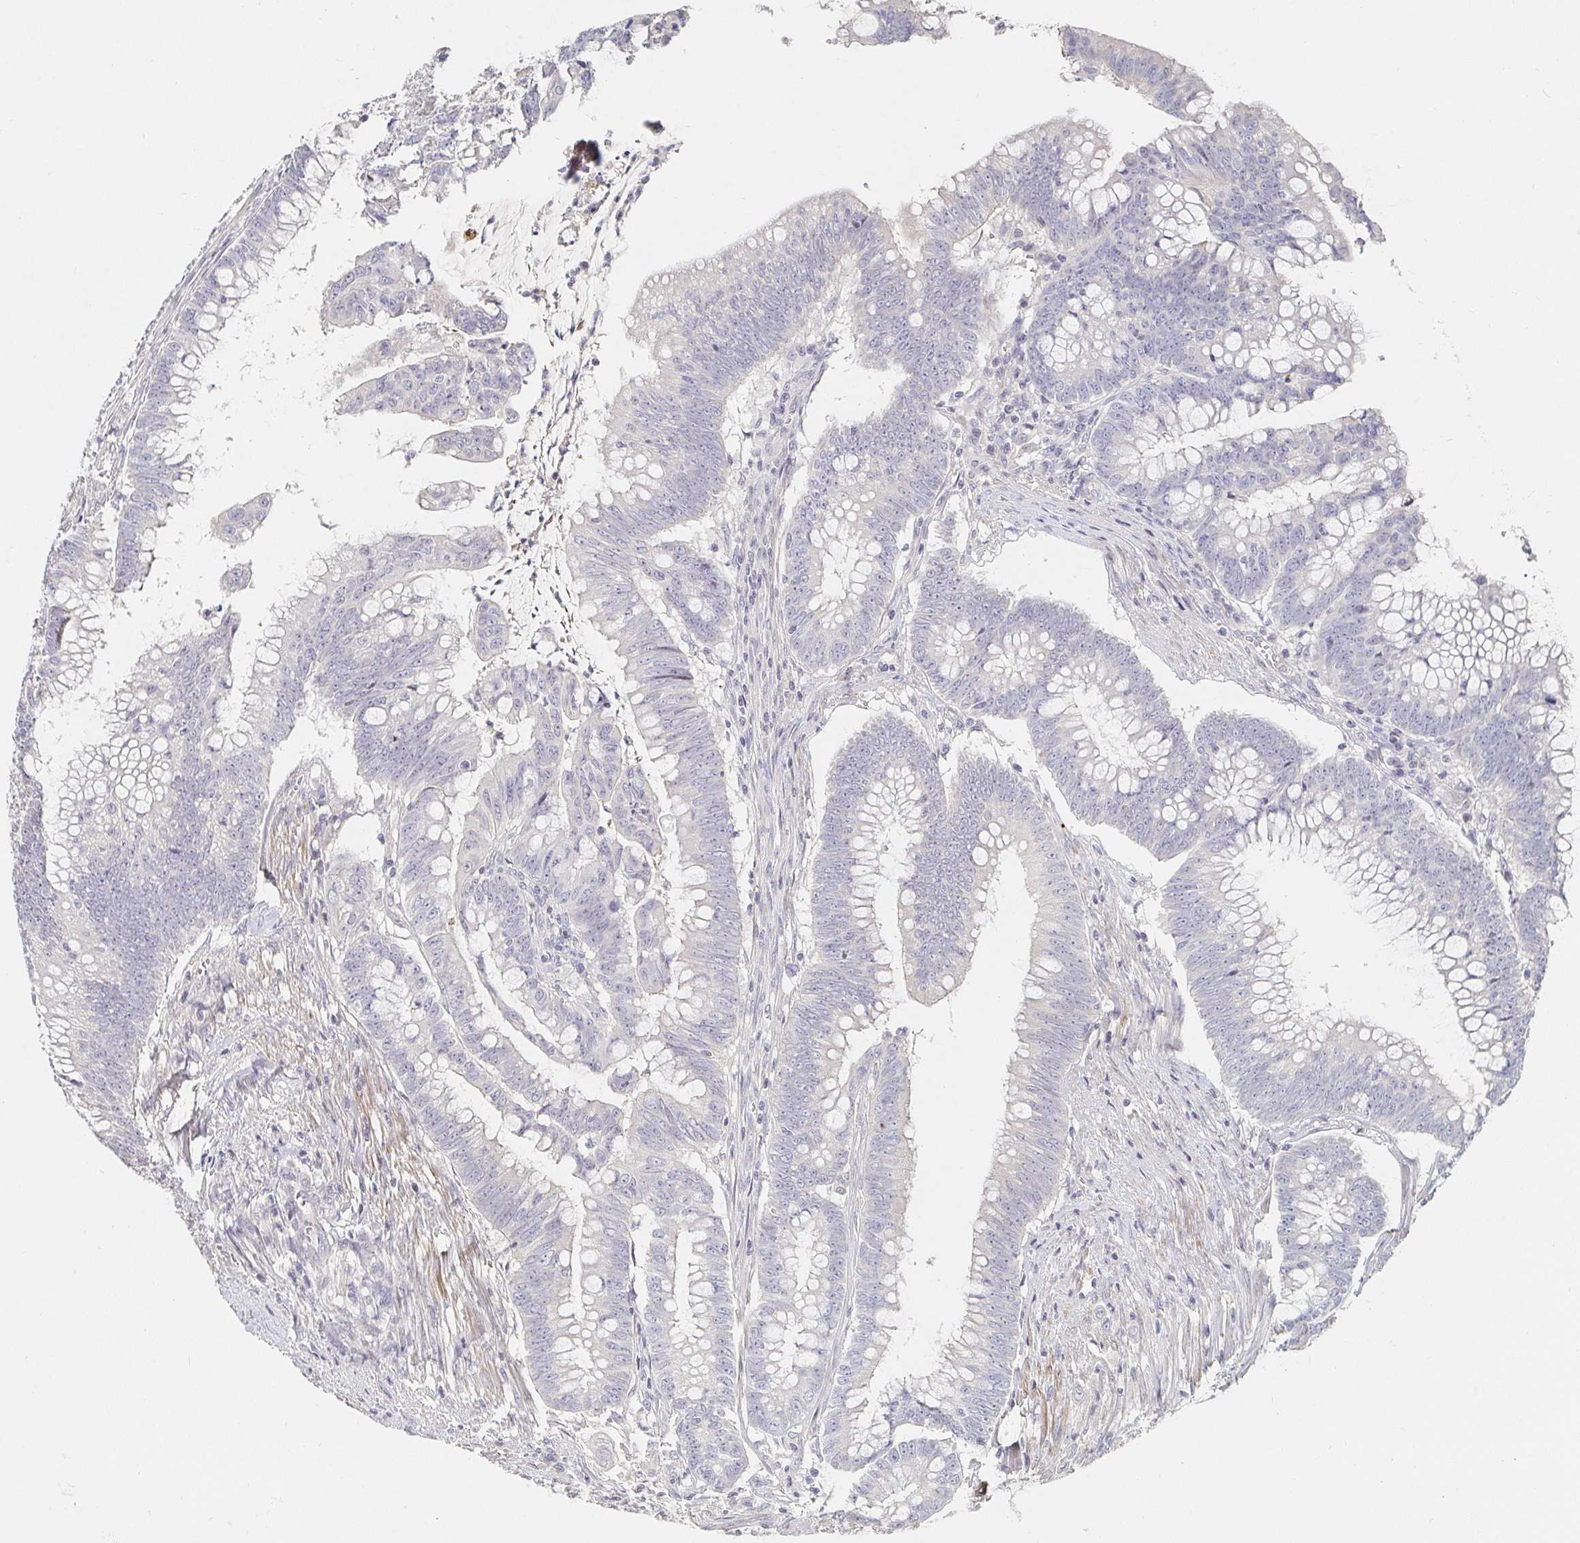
{"staining": {"intensity": "negative", "quantity": "none", "location": "none"}, "tissue": "colorectal cancer", "cell_type": "Tumor cells", "image_type": "cancer", "snomed": [{"axis": "morphology", "description": "Adenocarcinoma, NOS"}, {"axis": "topography", "description": "Colon"}], "caption": "The immunohistochemistry image has no significant positivity in tumor cells of colorectal cancer tissue.", "gene": "NME9", "patient": {"sex": "male", "age": 62}}